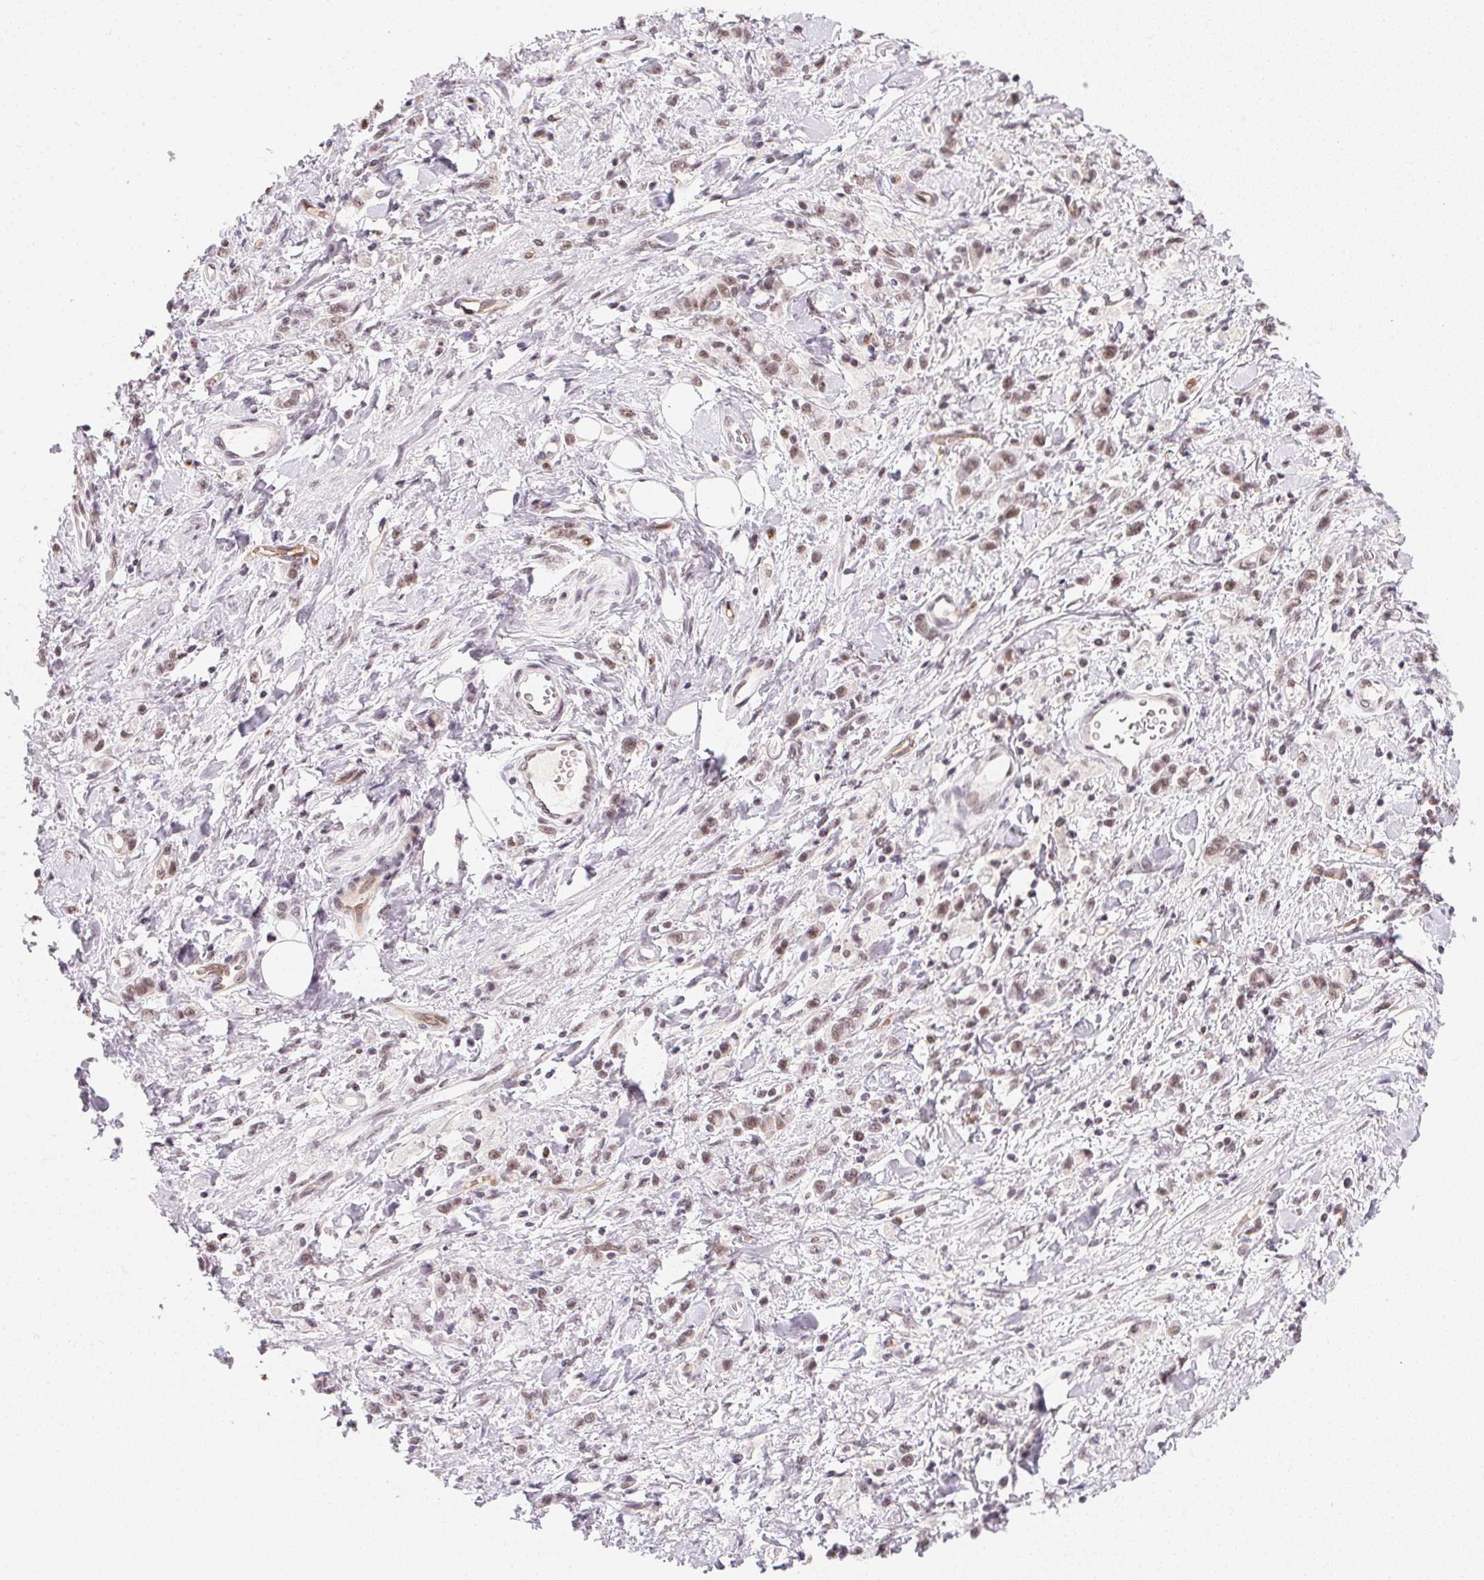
{"staining": {"intensity": "weak", "quantity": ">75%", "location": "nuclear"}, "tissue": "stomach cancer", "cell_type": "Tumor cells", "image_type": "cancer", "snomed": [{"axis": "morphology", "description": "Adenocarcinoma, NOS"}, {"axis": "topography", "description": "Stomach"}], "caption": "About >75% of tumor cells in human stomach cancer display weak nuclear protein expression as visualized by brown immunohistochemical staining.", "gene": "SRSF7", "patient": {"sex": "male", "age": 77}}